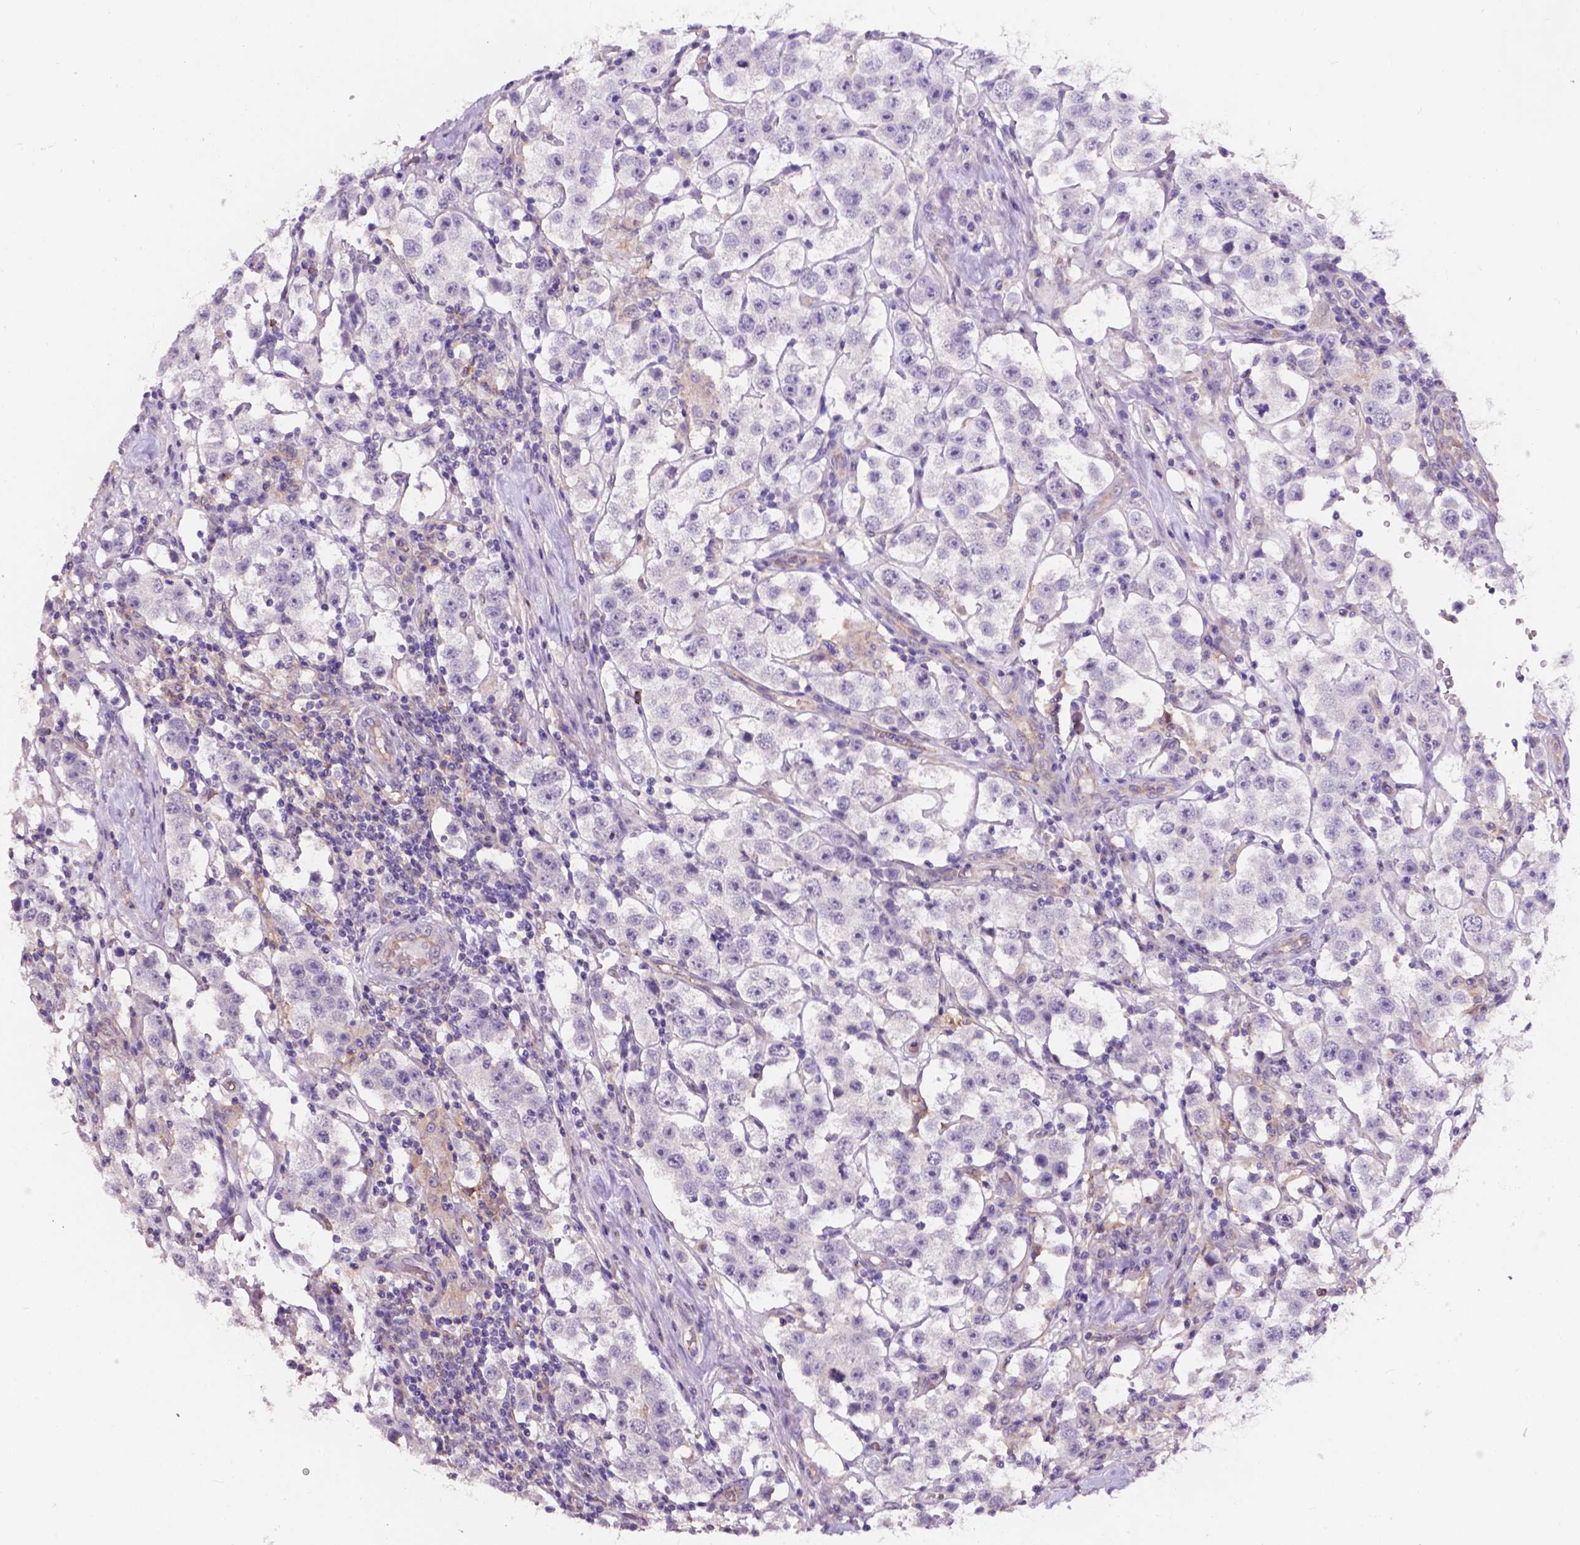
{"staining": {"intensity": "negative", "quantity": "none", "location": "none"}, "tissue": "testis cancer", "cell_type": "Tumor cells", "image_type": "cancer", "snomed": [{"axis": "morphology", "description": "Seminoma, NOS"}, {"axis": "topography", "description": "Testis"}], "caption": "Testis seminoma stained for a protein using immunohistochemistry (IHC) reveals no staining tumor cells.", "gene": "PLSCR1", "patient": {"sex": "male", "age": 37}}